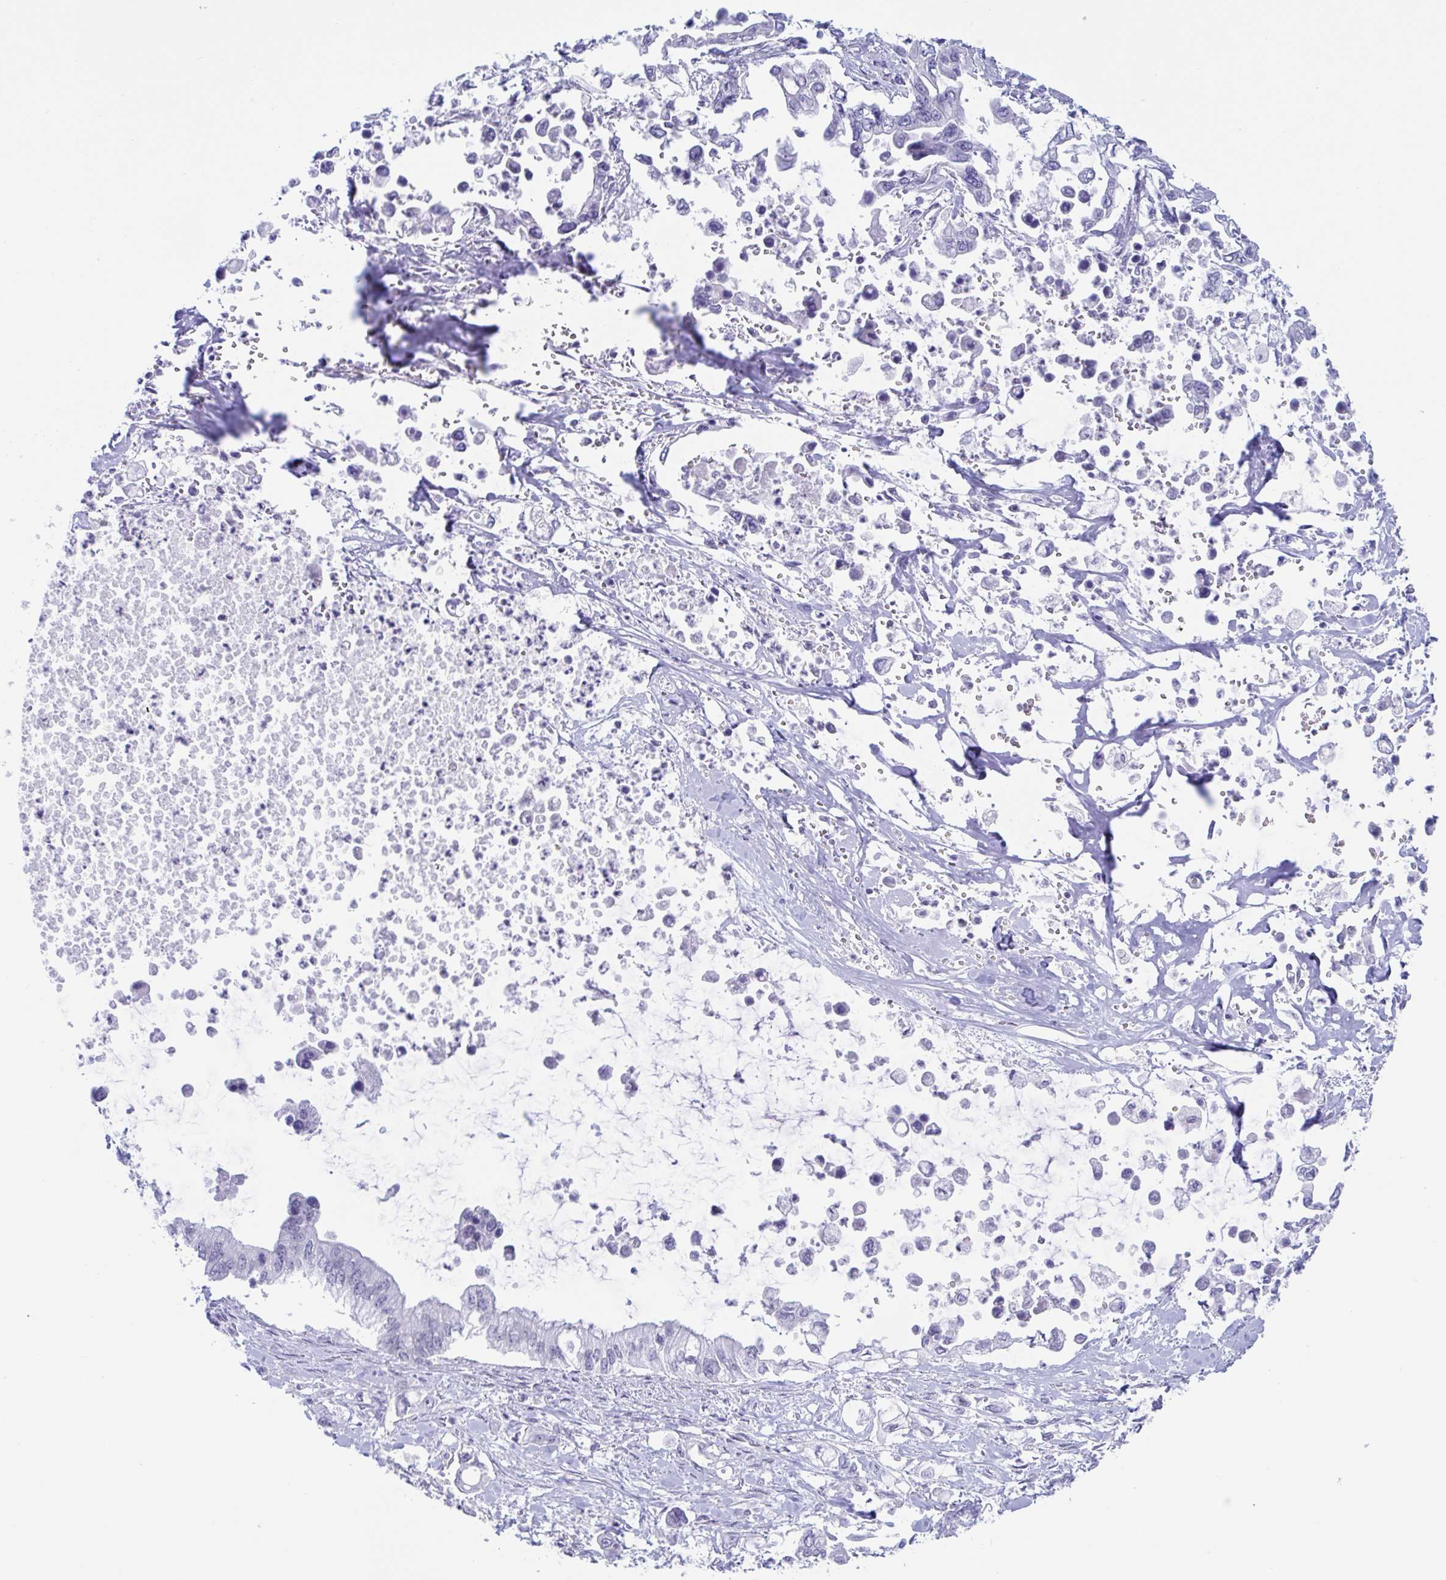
{"staining": {"intensity": "negative", "quantity": "none", "location": "none"}, "tissue": "pancreatic cancer", "cell_type": "Tumor cells", "image_type": "cancer", "snomed": [{"axis": "morphology", "description": "Adenocarcinoma, NOS"}, {"axis": "topography", "description": "Pancreas"}], "caption": "The immunohistochemistry histopathology image has no significant staining in tumor cells of pancreatic adenocarcinoma tissue.", "gene": "CDX4", "patient": {"sex": "male", "age": 61}}